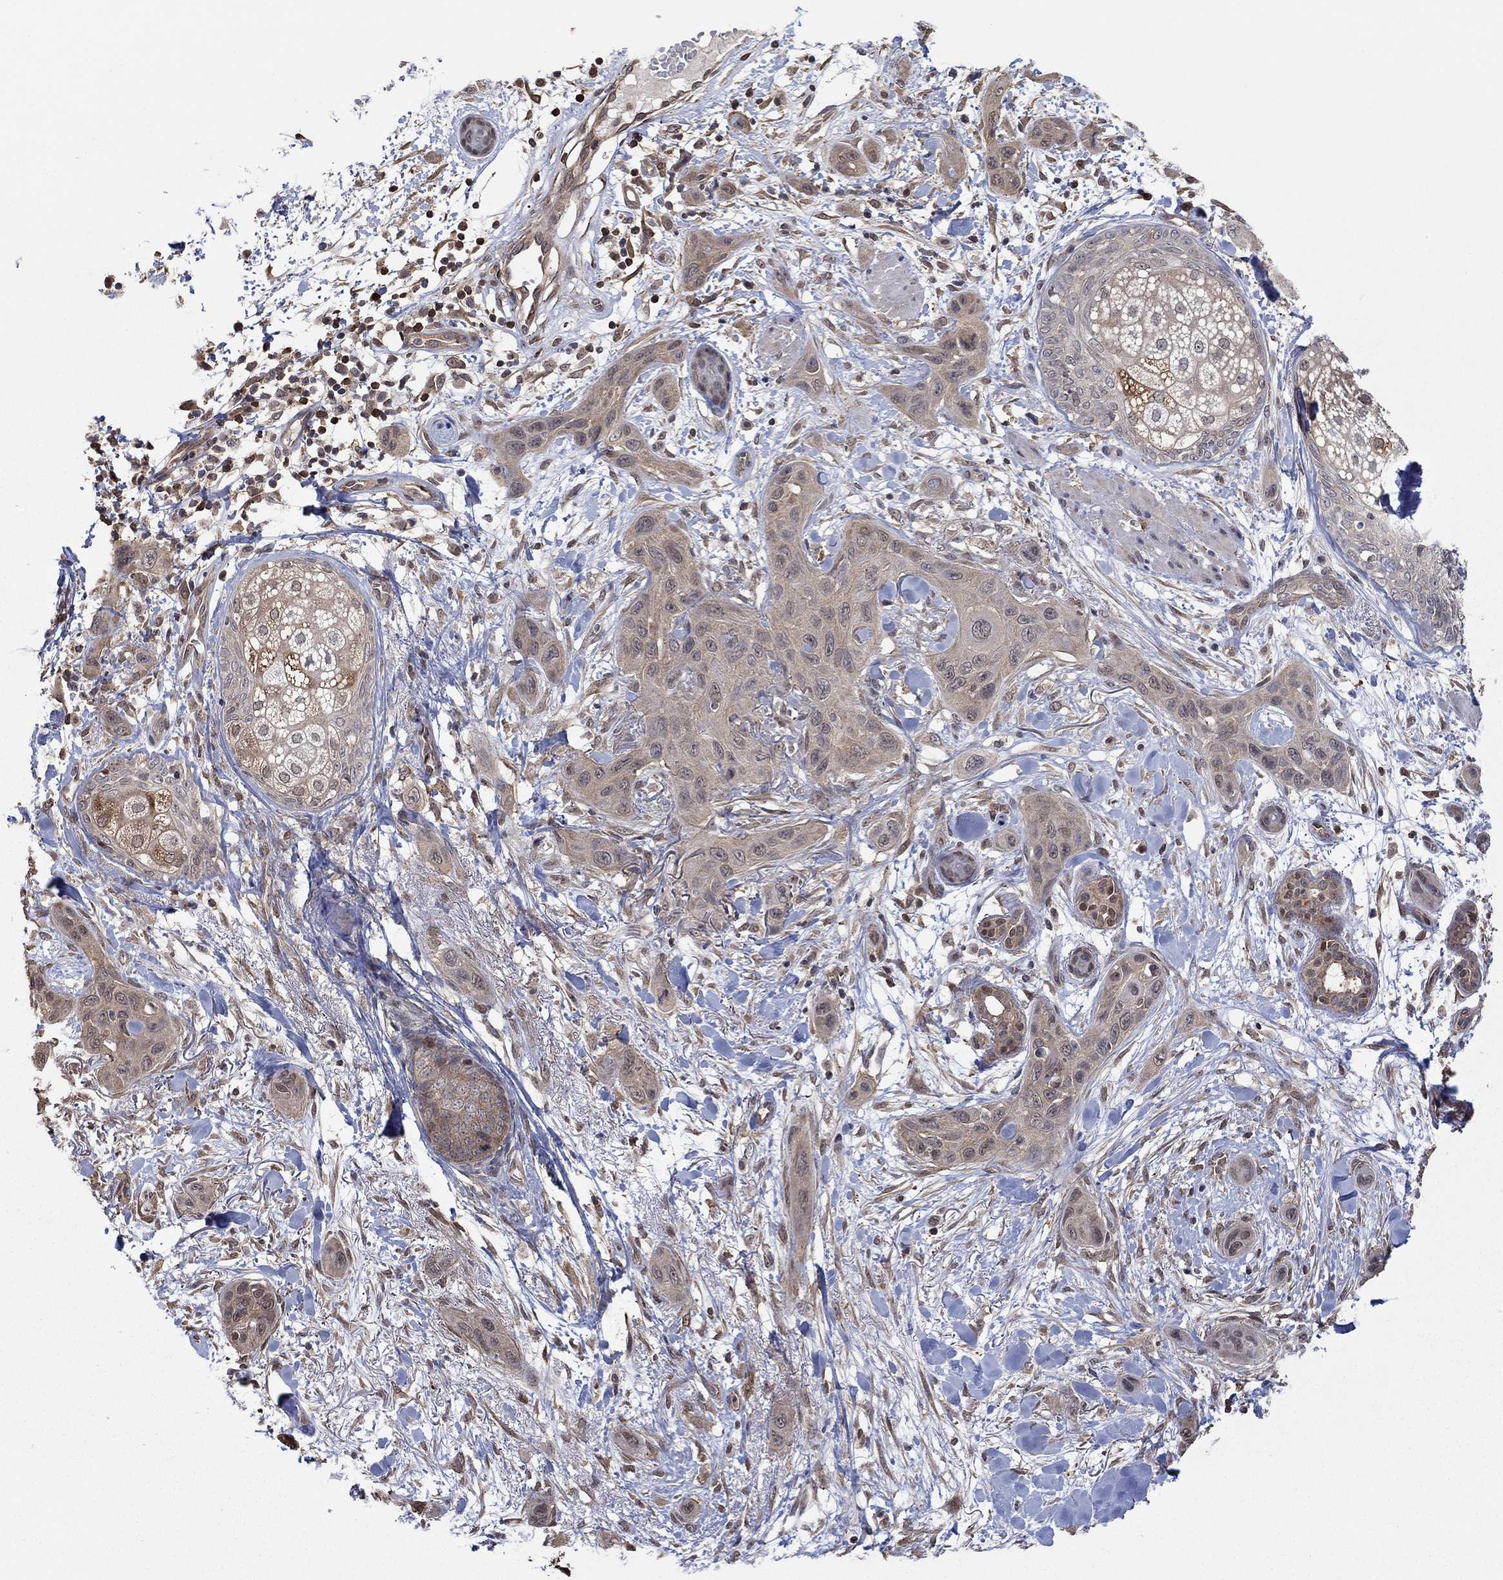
{"staining": {"intensity": "weak", "quantity": ">75%", "location": "cytoplasmic/membranous"}, "tissue": "skin cancer", "cell_type": "Tumor cells", "image_type": "cancer", "snomed": [{"axis": "morphology", "description": "Squamous cell carcinoma, NOS"}, {"axis": "topography", "description": "Skin"}], "caption": "Immunohistochemistry (DAB) staining of human squamous cell carcinoma (skin) reveals weak cytoplasmic/membranous protein positivity in approximately >75% of tumor cells.", "gene": "RNF114", "patient": {"sex": "male", "age": 78}}